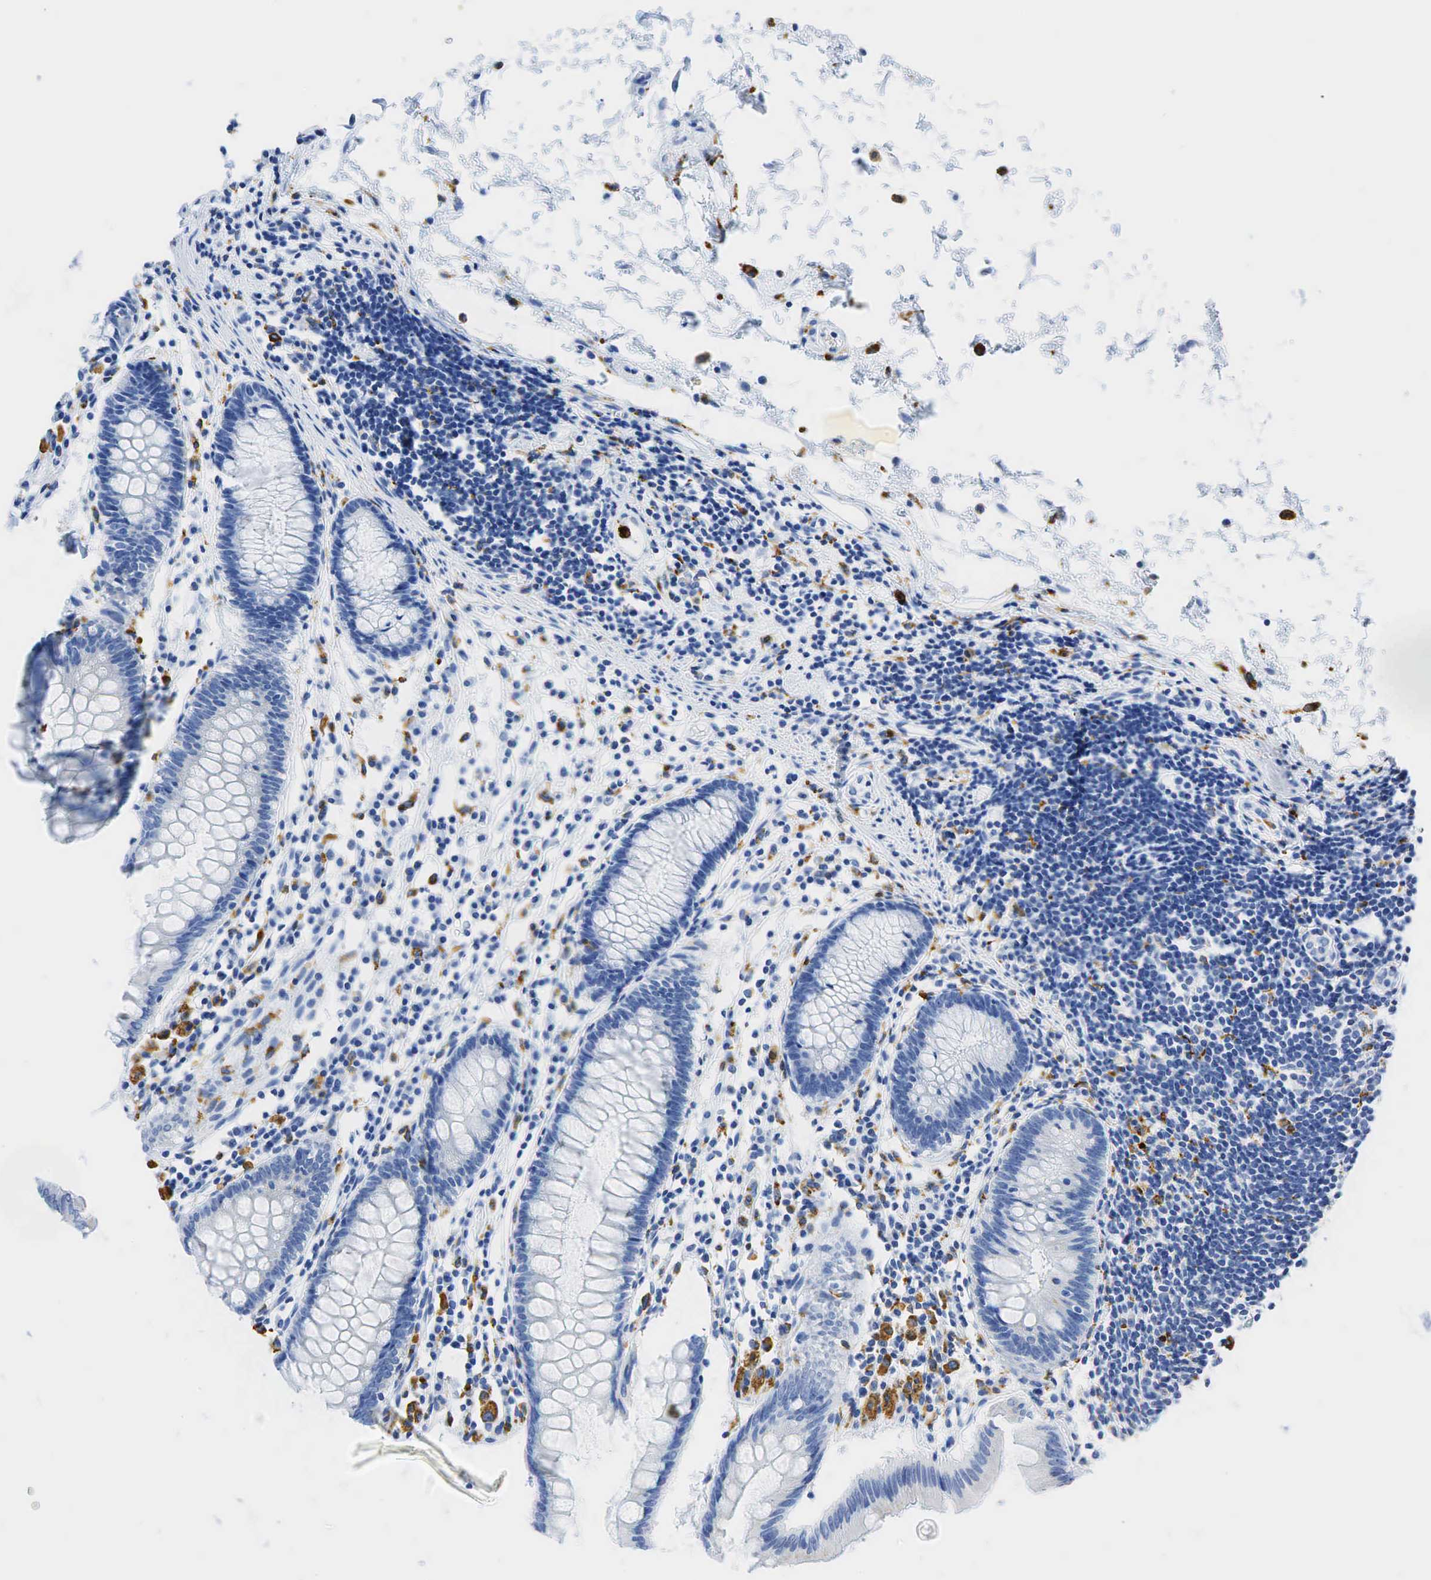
{"staining": {"intensity": "negative", "quantity": "none", "location": "none"}, "tissue": "colon", "cell_type": "Endothelial cells", "image_type": "normal", "snomed": [{"axis": "morphology", "description": "Normal tissue, NOS"}, {"axis": "topography", "description": "Colon"}], "caption": "Endothelial cells are negative for protein expression in normal human colon. (IHC, brightfield microscopy, high magnification).", "gene": "CD68", "patient": {"sex": "female", "age": 55}}